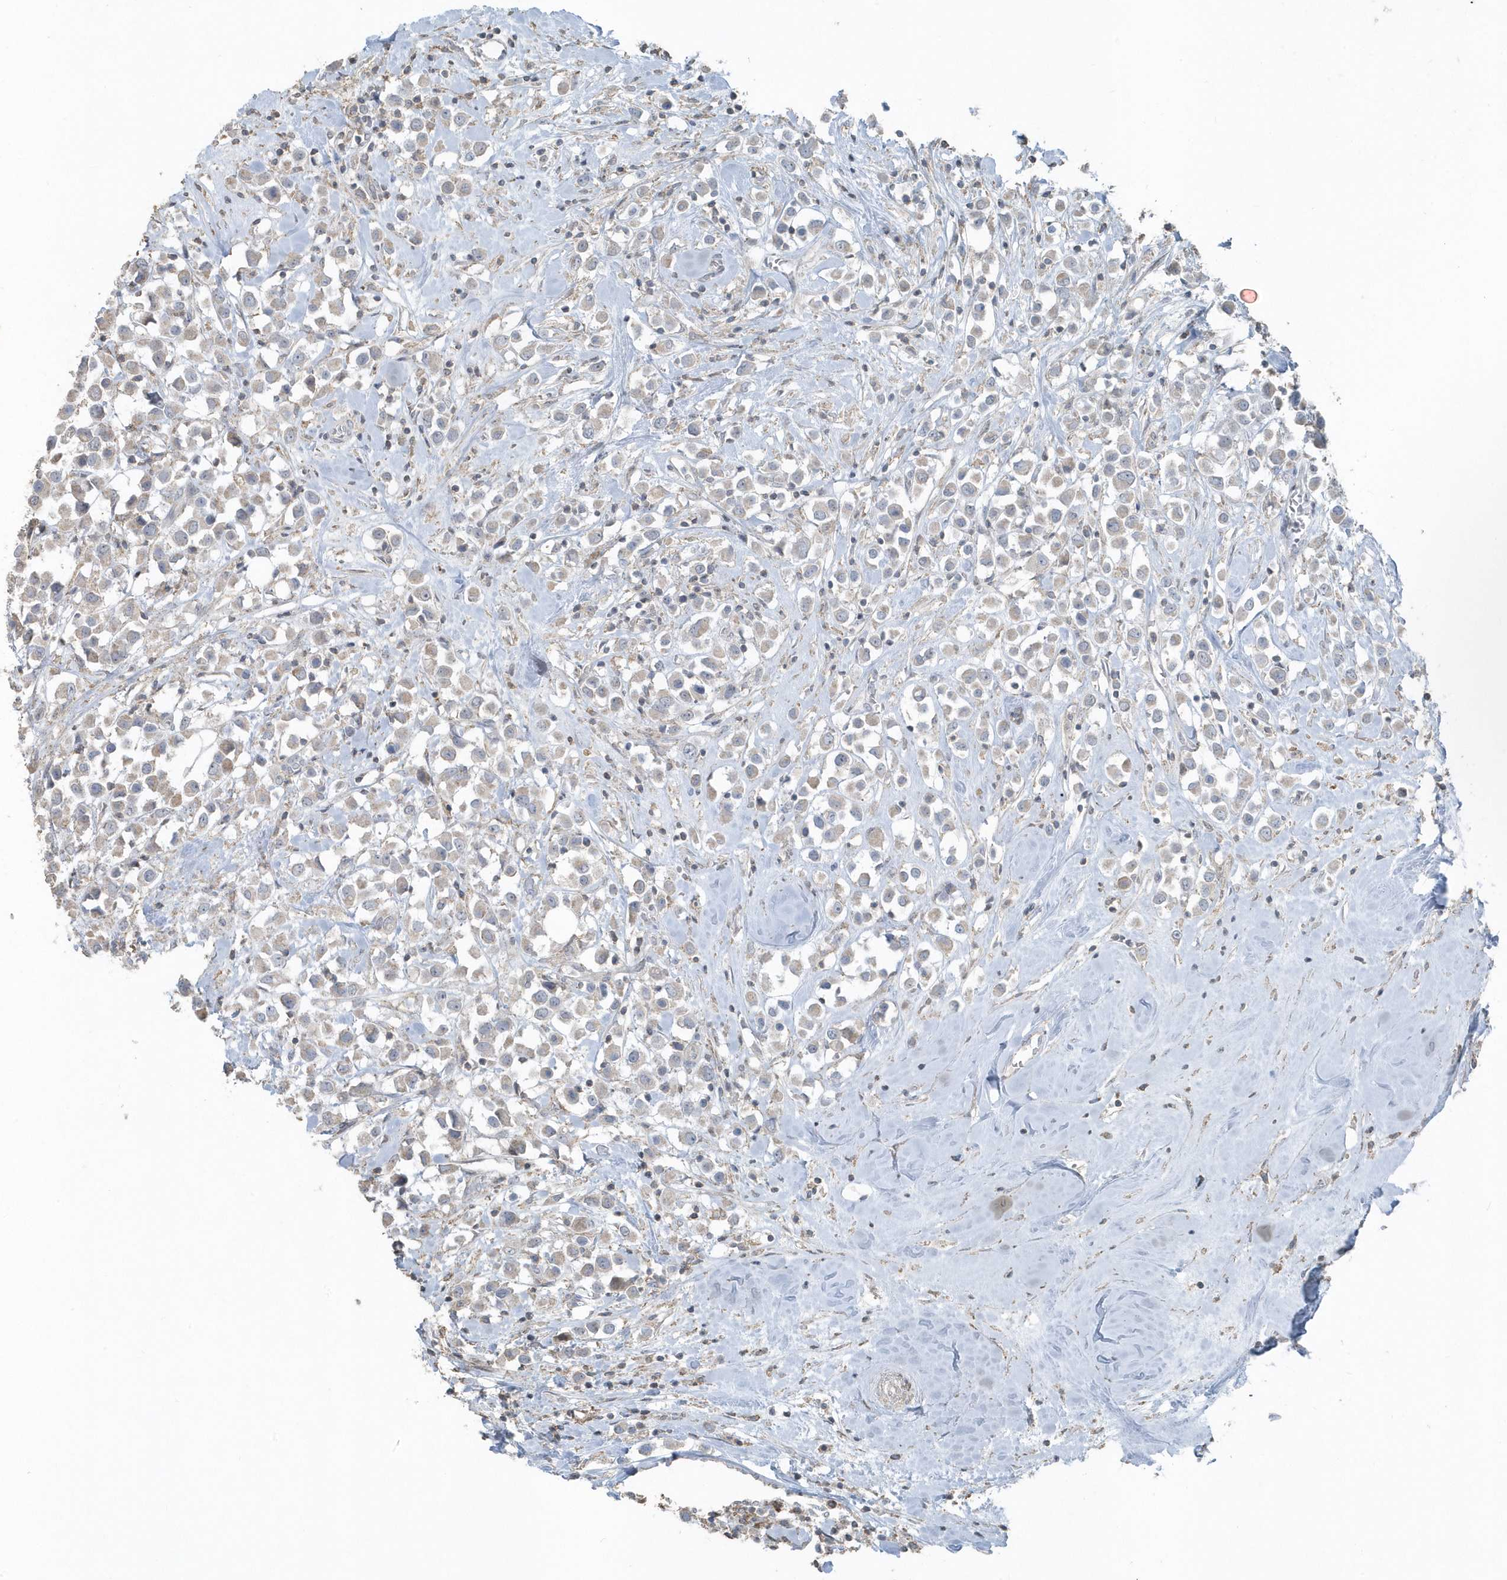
{"staining": {"intensity": "negative", "quantity": "none", "location": "none"}, "tissue": "breast cancer", "cell_type": "Tumor cells", "image_type": "cancer", "snomed": [{"axis": "morphology", "description": "Duct carcinoma"}, {"axis": "topography", "description": "Breast"}], "caption": "Immunohistochemistry (IHC) of human breast cancer (infiltrating ductal carcinoma) reveals no positivity in tumor cells.", "gene": "ACTC1", "patient": {"sex": "female", "age": 61}}